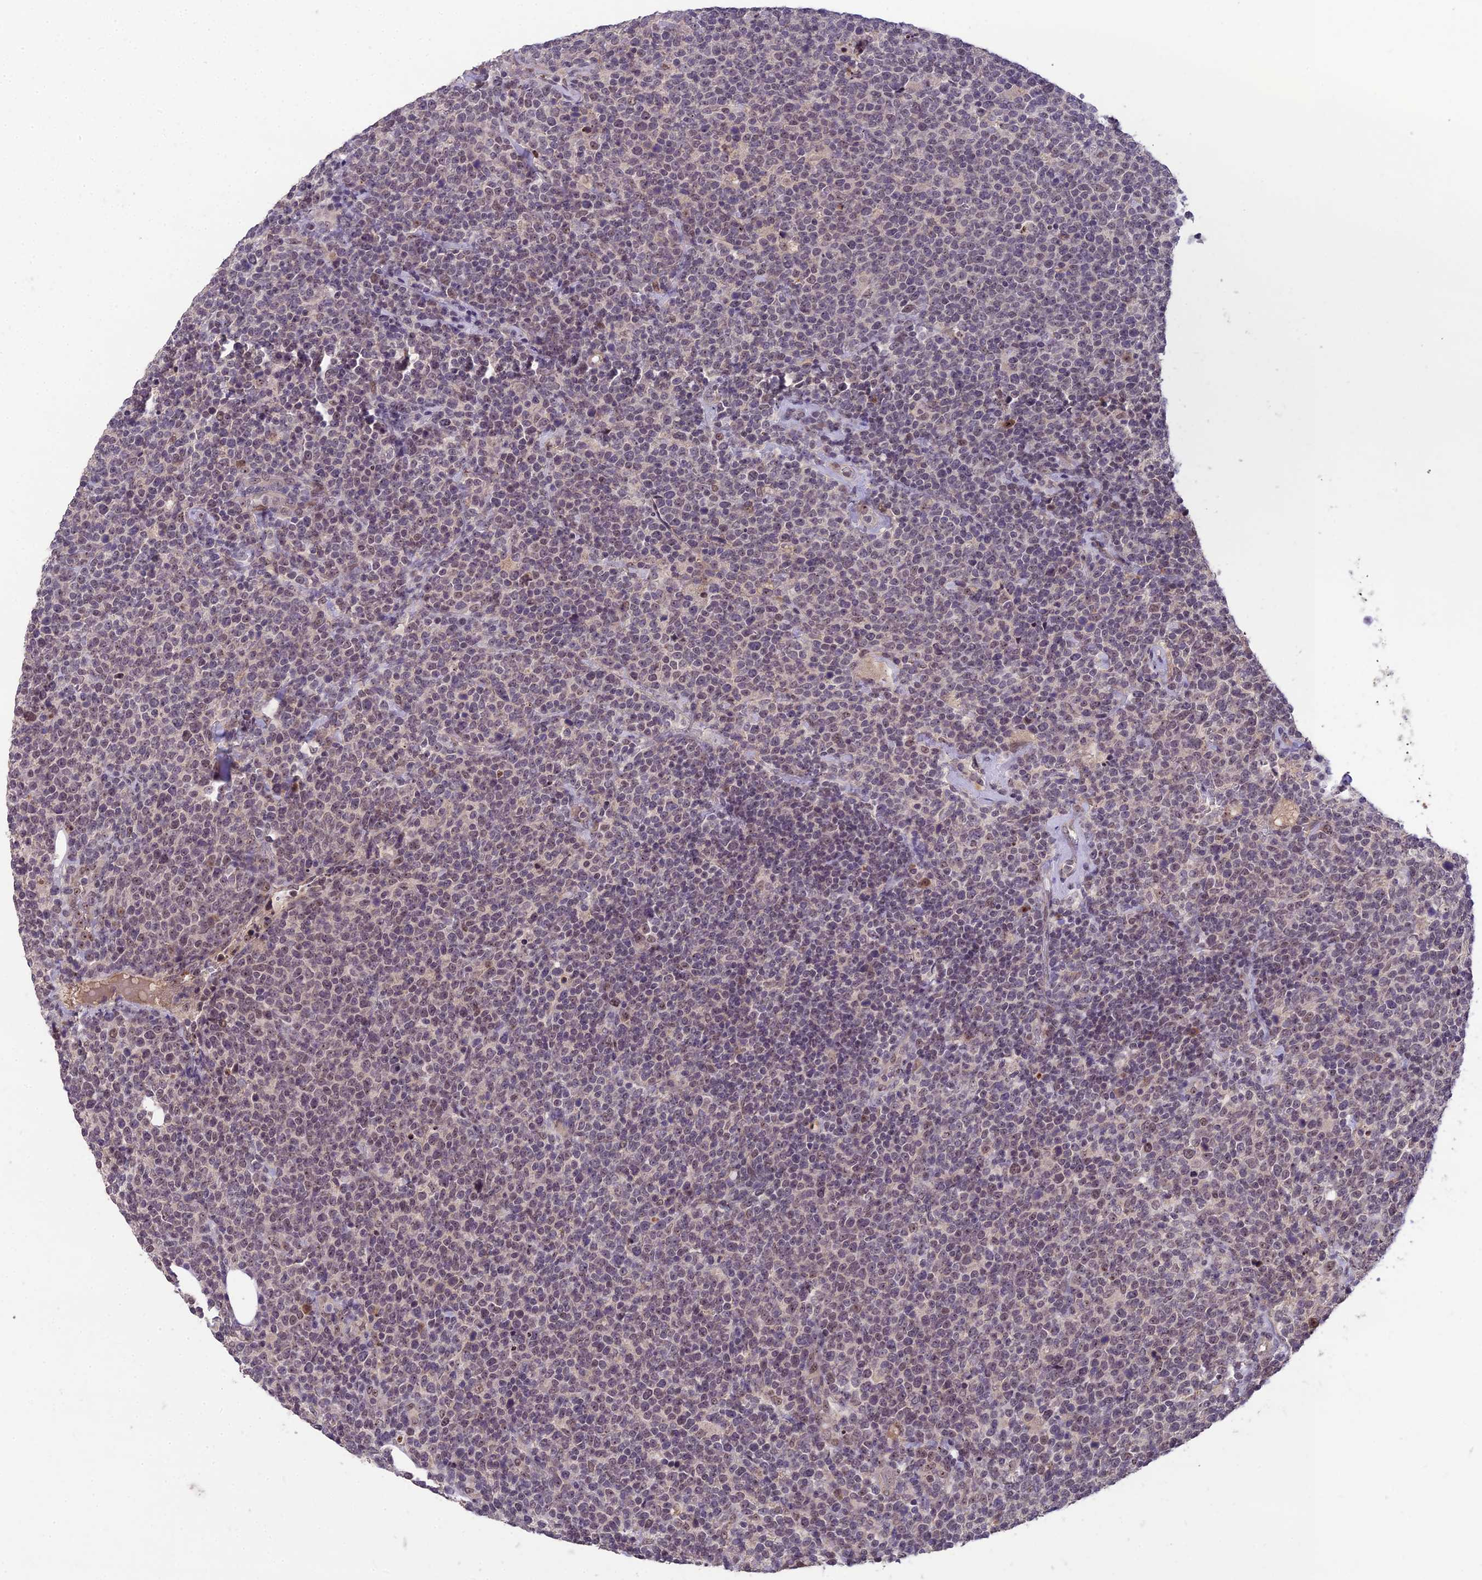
{"staining": {"intensity": "weak", "quantity": "<25%", "location": "nuclear"}, "tissue": "lymphoma", "cell_type": "Tumor cells", "image_type": "cancer", "snomed": [{"axis": "morphology", "description": "Malignant lymphoma, non-Hodgkin's type, High grade"}, {"axis": "topography", "description": "Lymph node"}], "caption": "This is an immunohistochemistry photomicrograph of lymphoma. There is no staining in tumor cells.", "gene": "ZNF333", "patient": {"sex": "male", "age": 61}}